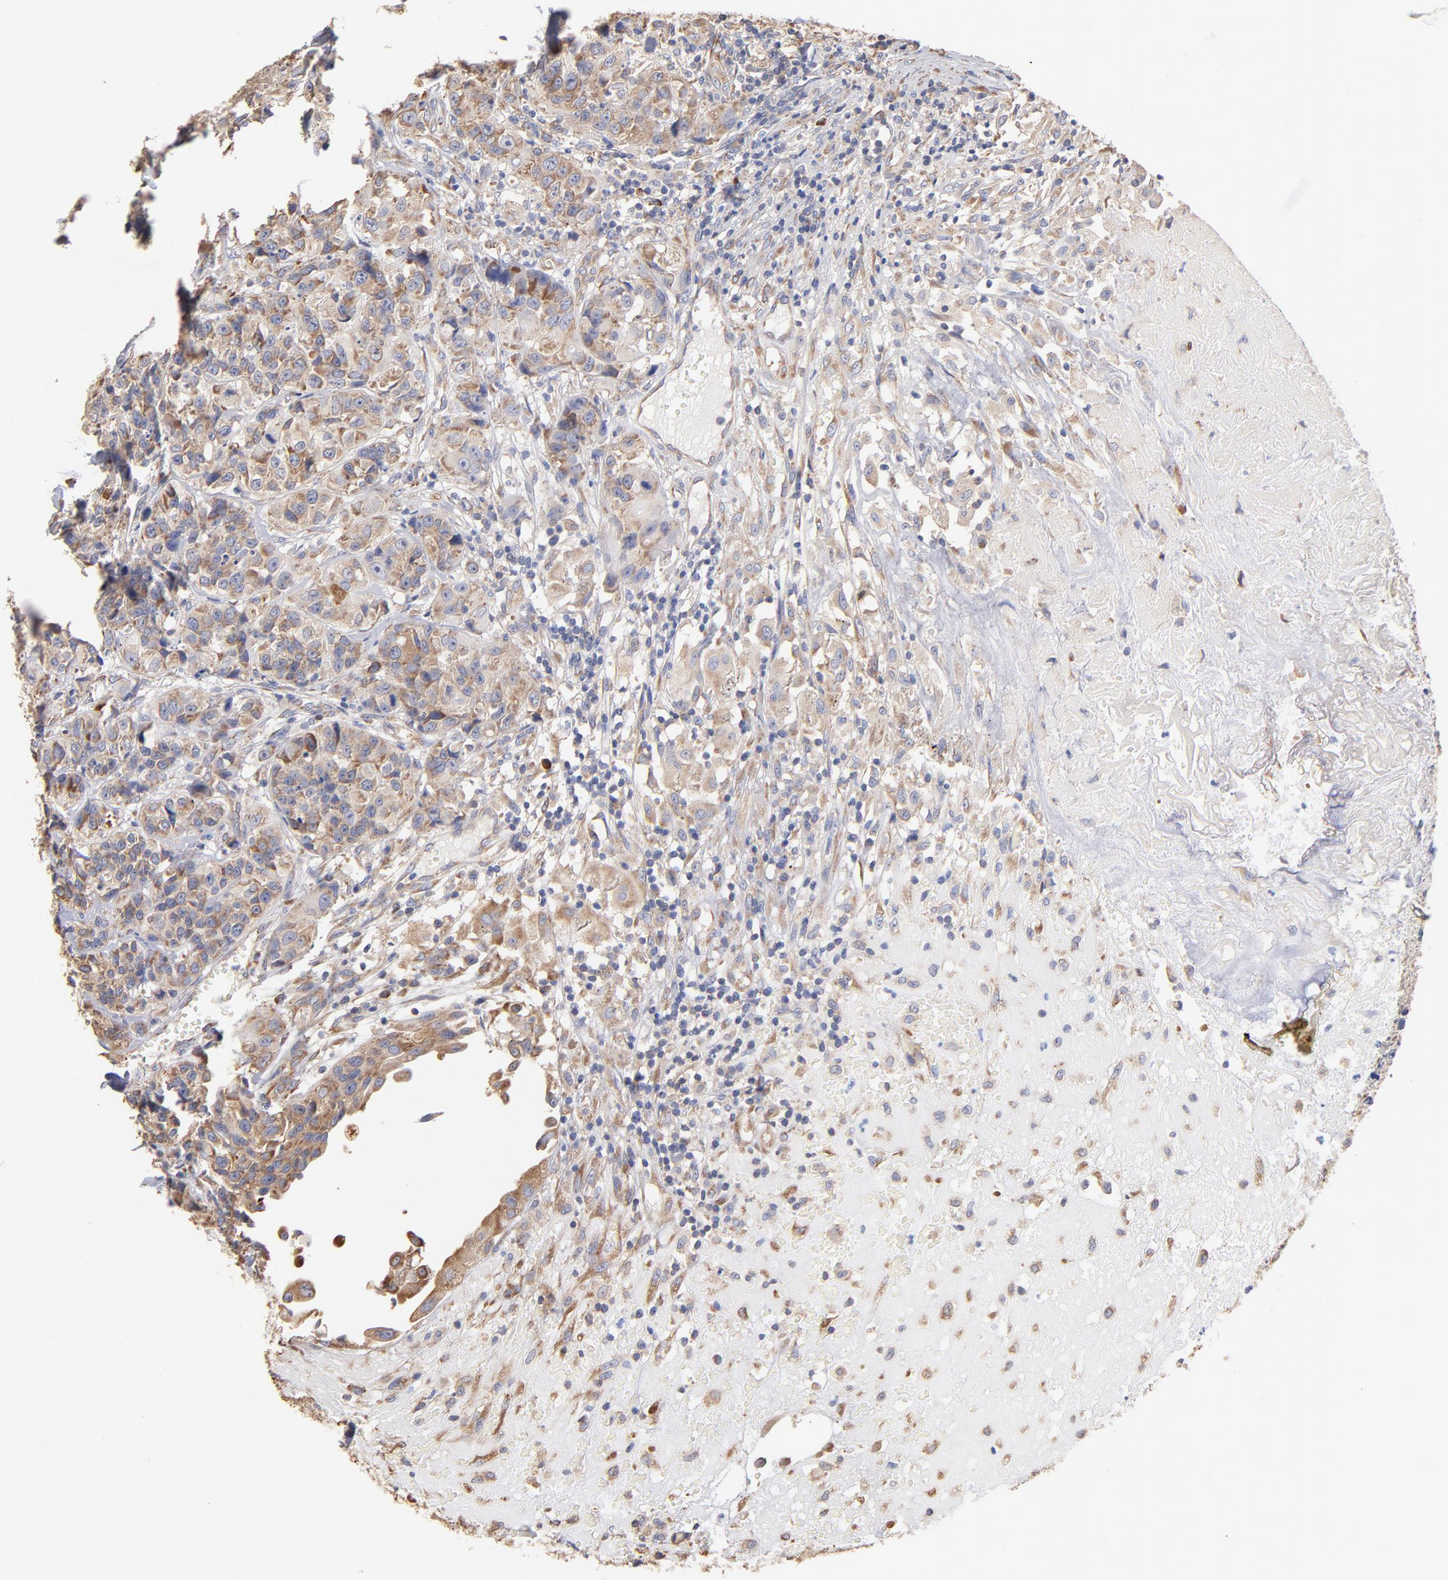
{"staining": {"intensity": "weak", "quantity": "<25%", "location": "cytoplasmic/membranous"}, "tissue": "urothelial cancer", "cell_type": "Tumor cells", "image_type": "cancer", "snomed": [{"axis": "morphology", "description": "Urothelial carcinoma, High grade"}, {"axis": "topography", "description": "Urinary bladder"}], "caption": "Tumor cells are negative for protein expression in human urothelial carcinoma (high-grade). The staining was performed using DAB (3,3'-diaminobenzidine) to visualize the protein expression in brown, while the nuclei were stained in blue with hematoxylin (Magnification: 20x).", "gene": "RPL9", "patient": {"sex": "female", "age": 81}}